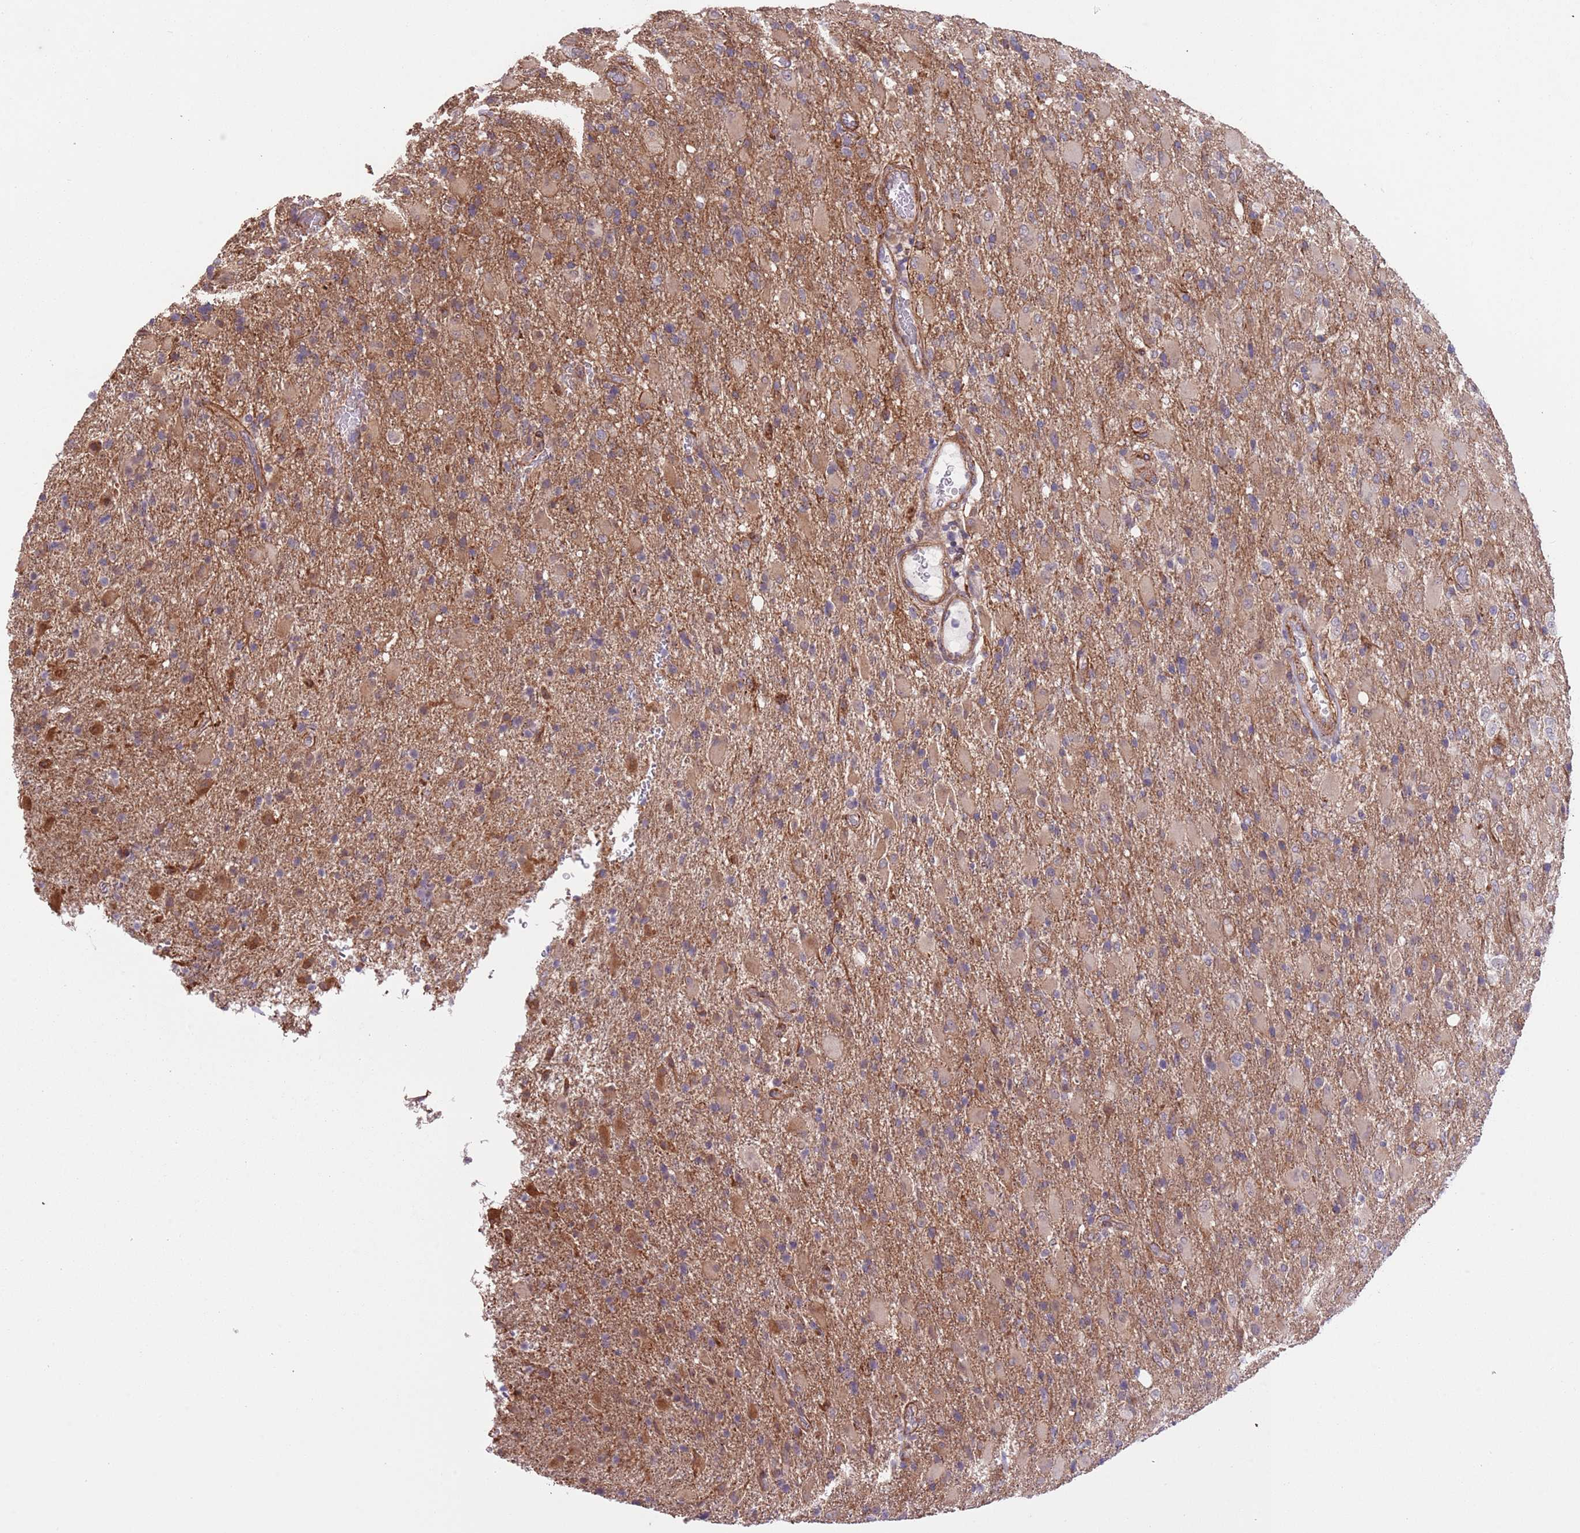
{"staining": {"intensity": "weak", "quantity": "25%-75%", "location": "cytoplasmic/membranous"}, "tissue": "glioma", "cell_type": "Tumor cells", "image_type": "cancer", "snomed": [{"axis": "morphology", "description": "Glioma, malignant, Low grade"}, {"axis": "topography", "description": "Brain"}], "caption": "Weak cytoplasmic/membranous protein positivity is present in about 25%-75% of tumor cells in glioma.", "gene": "CREBZF", "patient": {"sex": "male", "age": 65}}